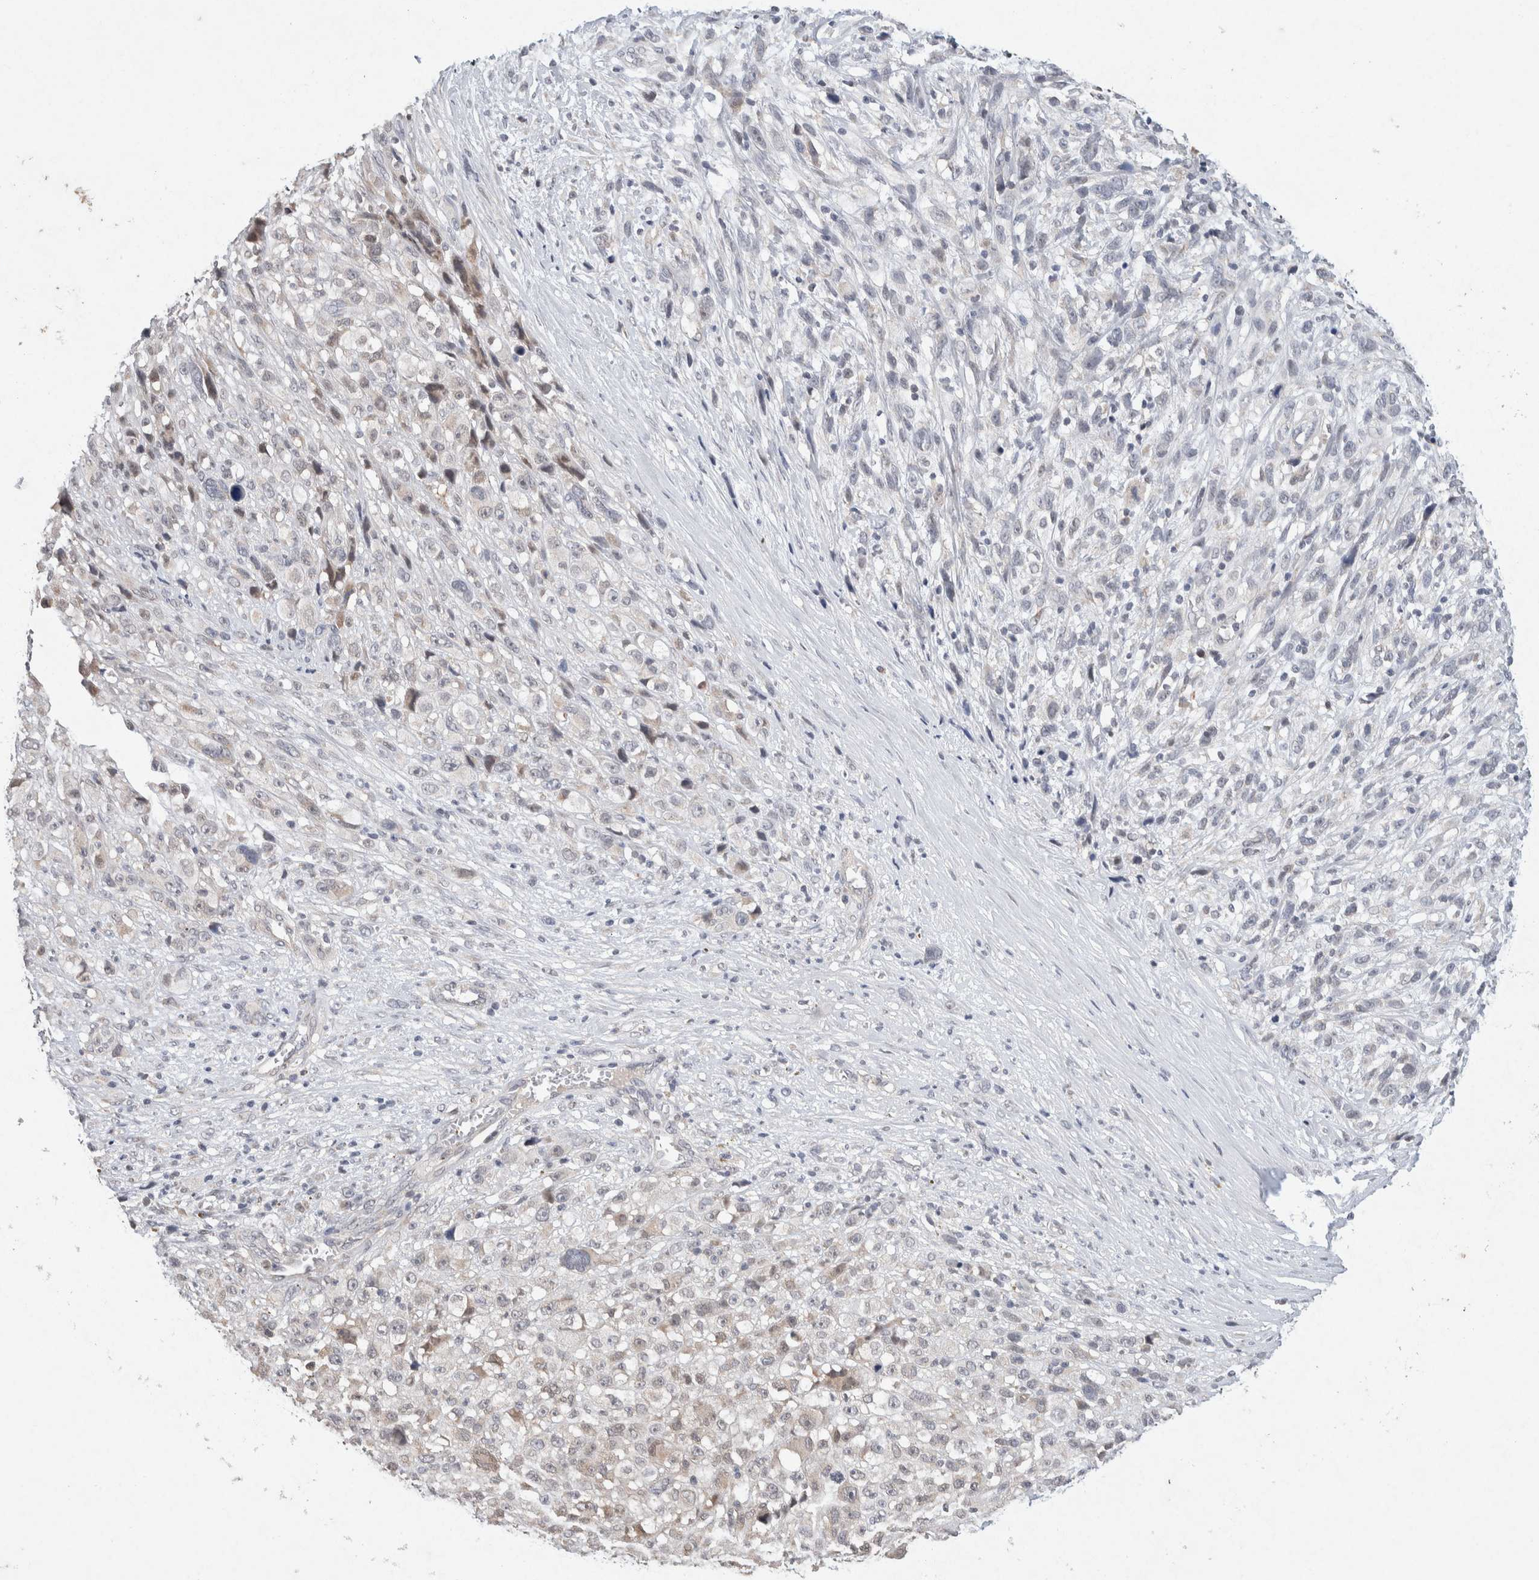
{"staining": {"intensity": "weak", "quantity": "<25%", "location": "cytoplasmic/membranous"}, "tissue": "melanoma", "cell_type": "Tumor cells", "image_type": "cancer", "snomed": [{"axis": "morphology", "description": "Malignant melanoma, NOS"}, {"axis": "topography", "description": "Skin"}], "caption": "Immunohistochemistry image of neoplastic tissue: human melanoma stained with DAB demonstrates no significant protein staining in tumor cells.", "gene": "CMTM4", "patient": {"sex": "female", "age": 55}}